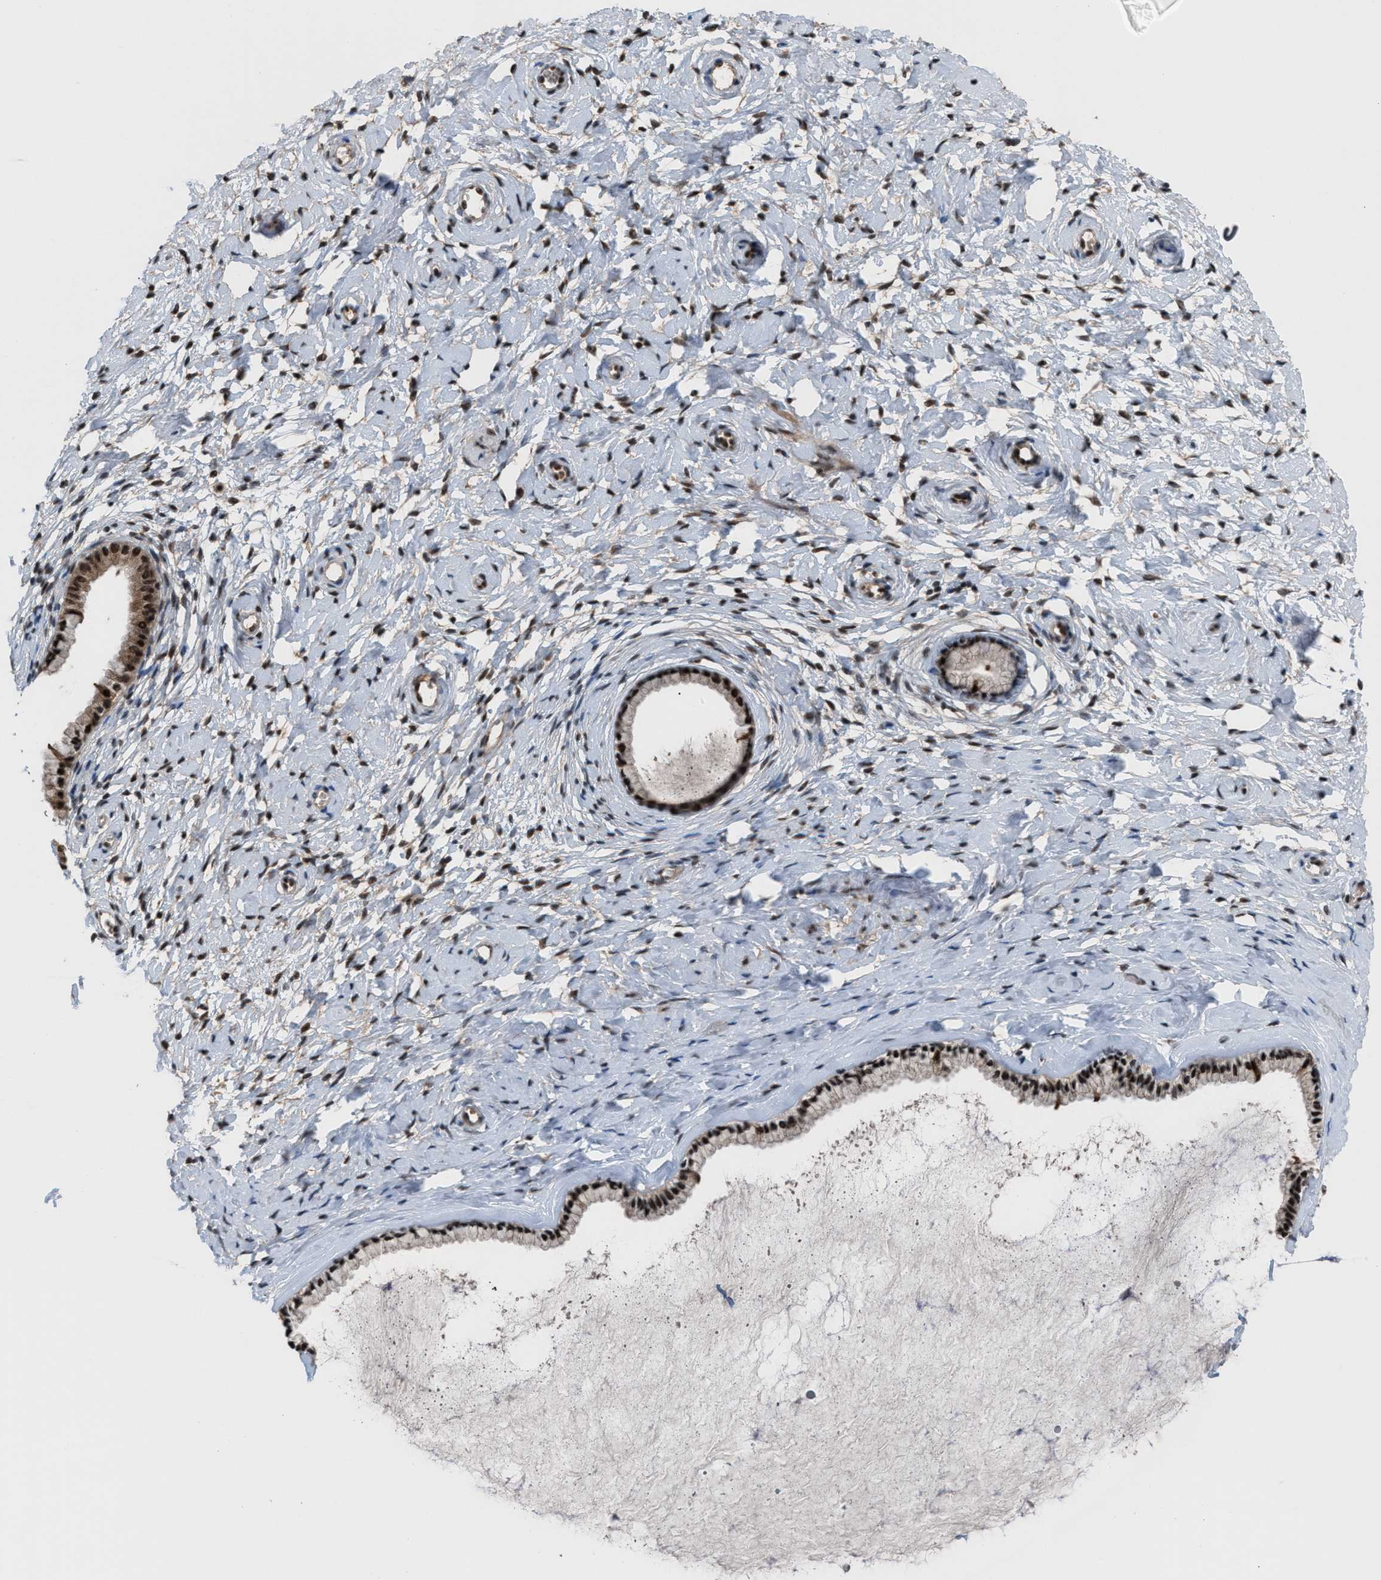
{"staining": {"intensity": "strong", "quantity": ">75%", "location": "nuclear"}, "tissue": "cervix", "cell_type": "Glandular cells", "image_type": "normal", "snomed": [{"axis": "morphology", "description": "Normal tissue, NOS"}, {"axis": "topography", "description": "Cervix"}], "caption": "Unremarkable cervix displays strong nuclear expression in about >75% of glandular cells Using DAB (brown) and hematoxylin (blue) stains, captured at high magnification using brightfield microscopy..", "gene": "PRPF4", "patient": {"sex": "female", "age": 72}}